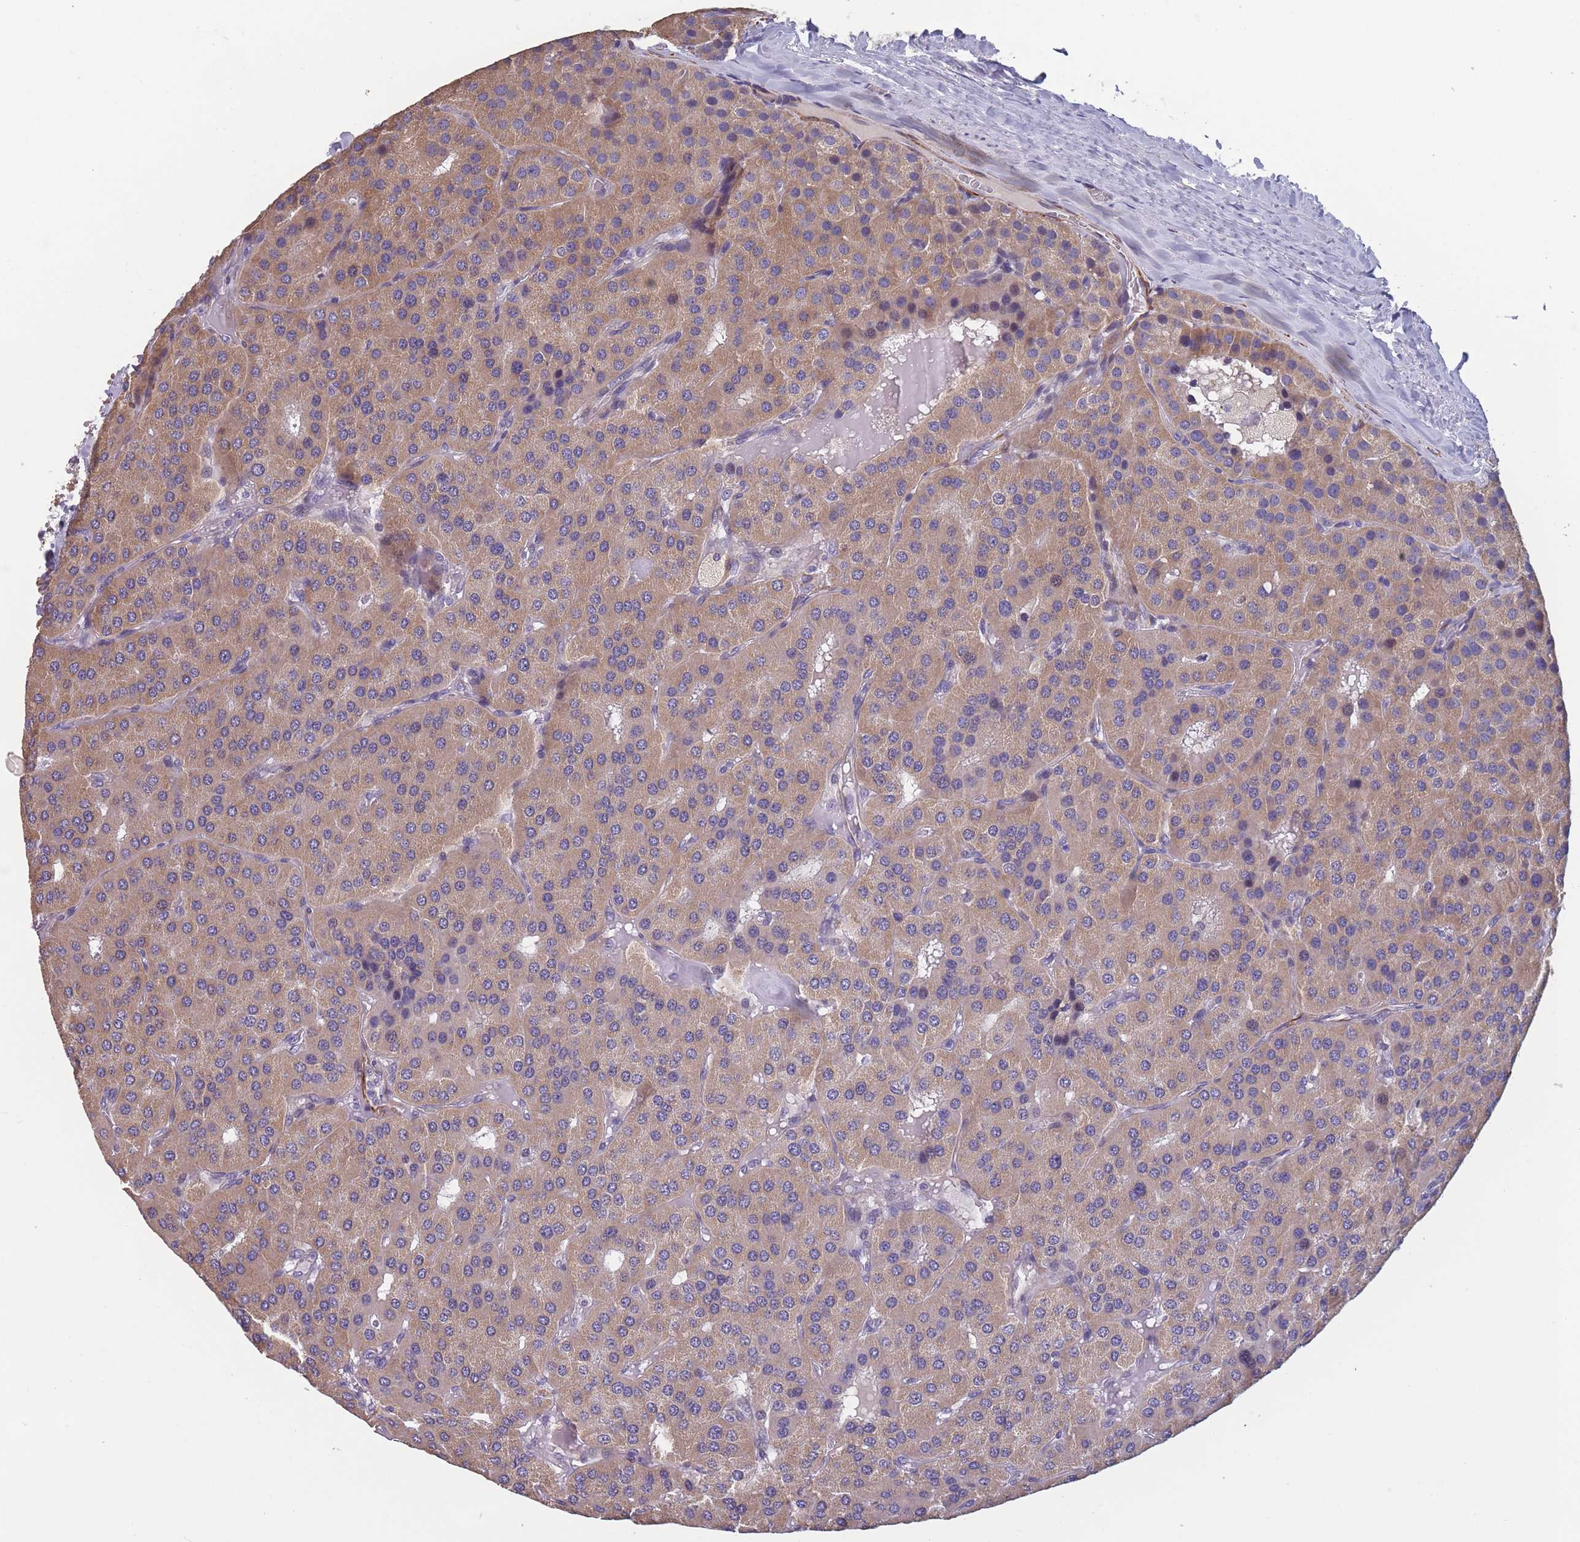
{"staining": {"intensity": "moderate", "quantity": "25%-75%", "location": "cytoplasmic/membranous"}, "tissue": "parathyroid gland", "cell_type": "Glandular cells", "image_type": "normal", "snomed": [{"axis": "morphology", "description": "Normal tissue, NOS"}, {"axis": "morphology", "description": "Adenoma, NOS"}, {"axis": "topography", "description": "Parathyroid gland"}], "caption": "An immunohistochemistry photomicrograph of unremarkable tissue is shown. Protein staining in brown highlights moderate cytoplasmic/membranous positivity in parathyroid gland within glandular cells.", "gene": "TOMM40L", "patient": {"sex": "female", "age": 86}}